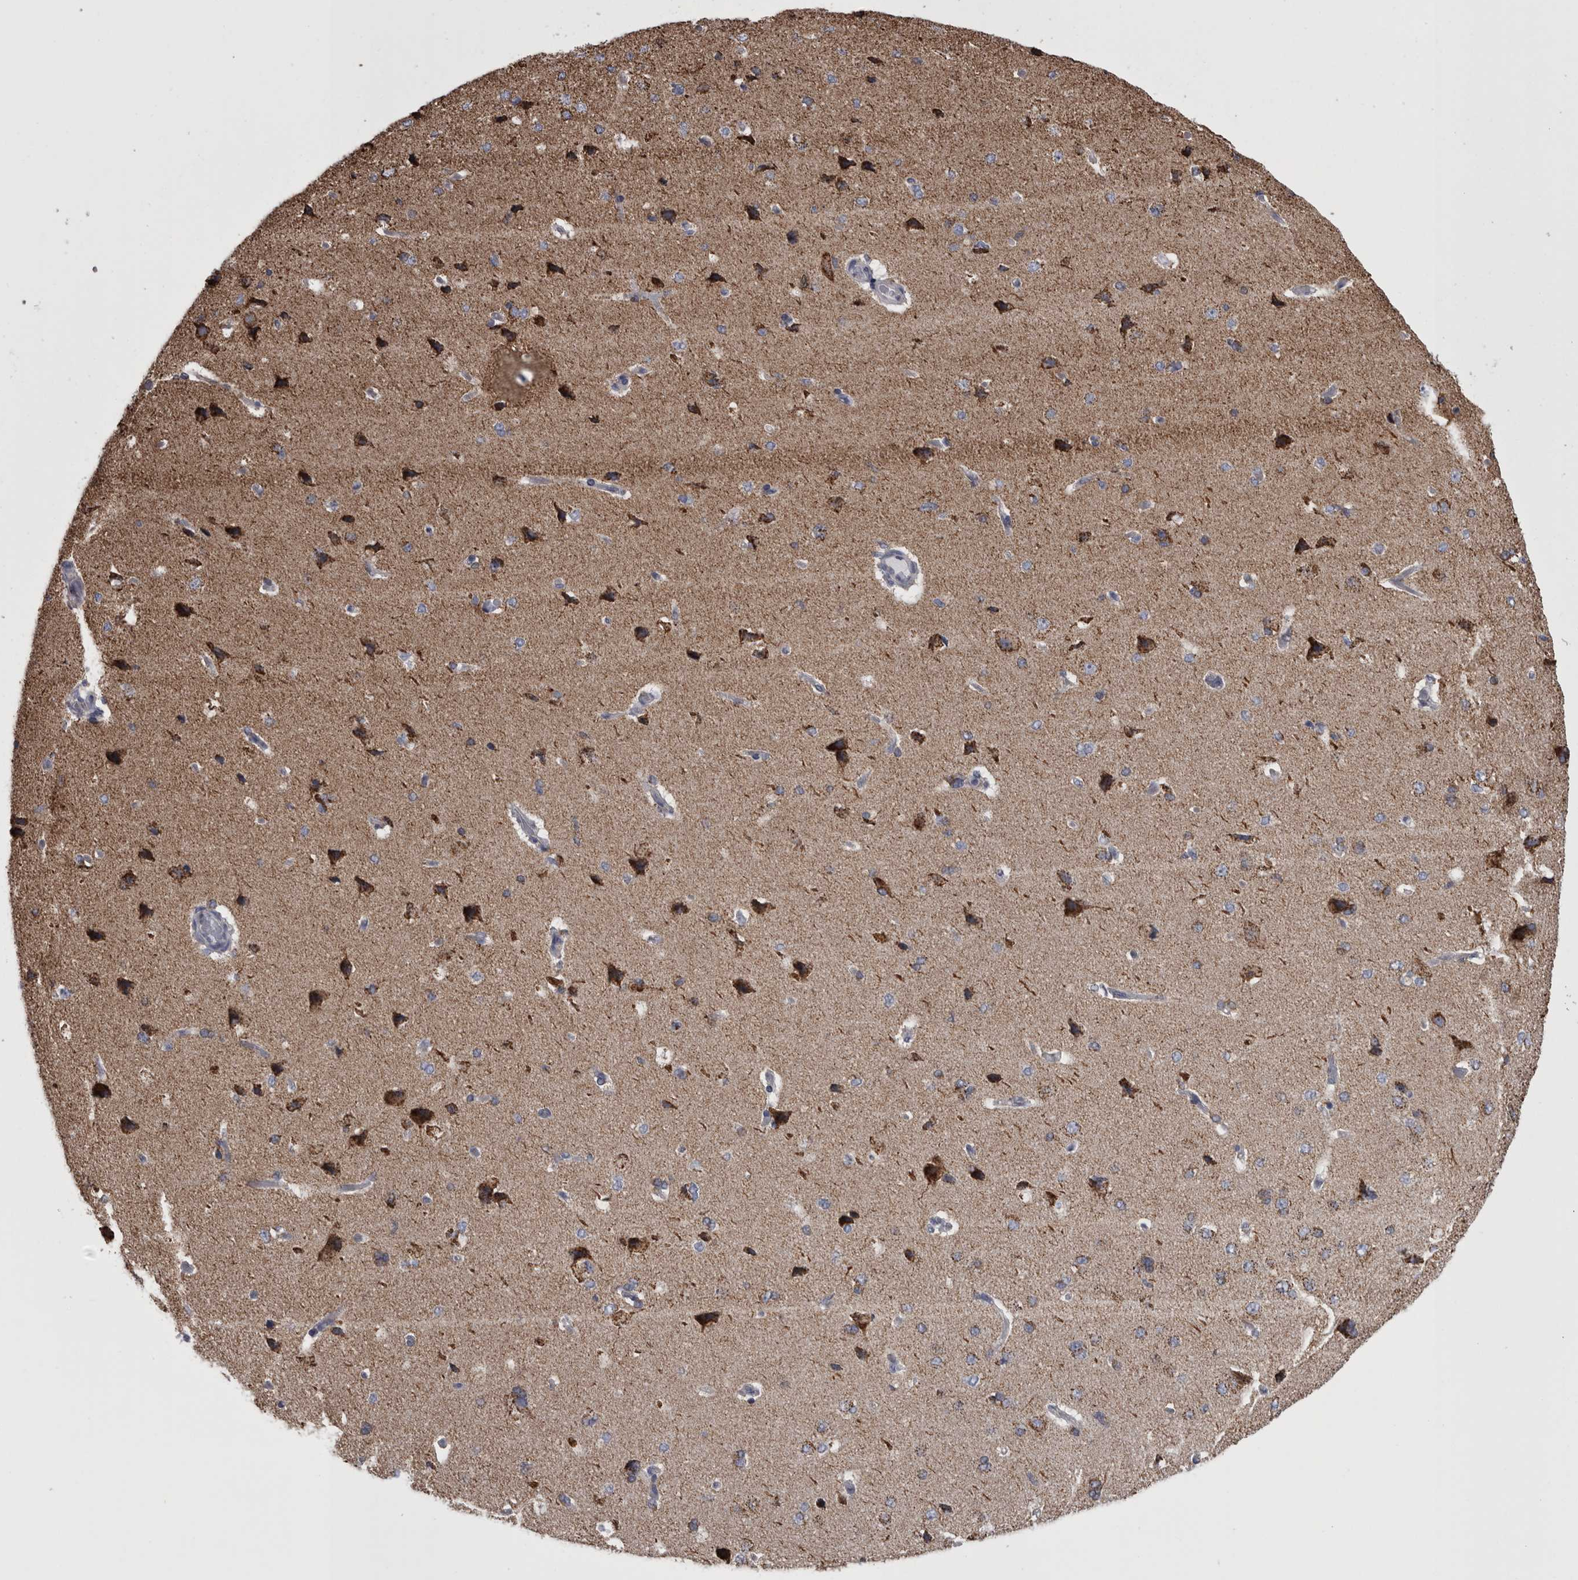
{"staining": {"intensity": "negative", "quantity": "none", "location": "none"}, "tissue": "cerebral cortex", "cell_type": "Endothelial cells", "image_type": "normal", "snomed": [{"axis": "morphology", "description": "Normal tissue, NOS"}, {"axis": "topography", "description": "Cerebral cortex"}], "caption": "DAB (3,3'-diaminobenzidine) immunohistochemical staining of normal cerebral cortex demonstrates no significant expression in endothelial cells. The staining was performed using DAB (3,3'-diaminobenzidine) to visualize the protein expression in brown, while the nuclei were stained in blue with hematoxylin (Magnification: 20x).", "gene": "MDH2", "patient": {"sex": "male", "age": 62}}